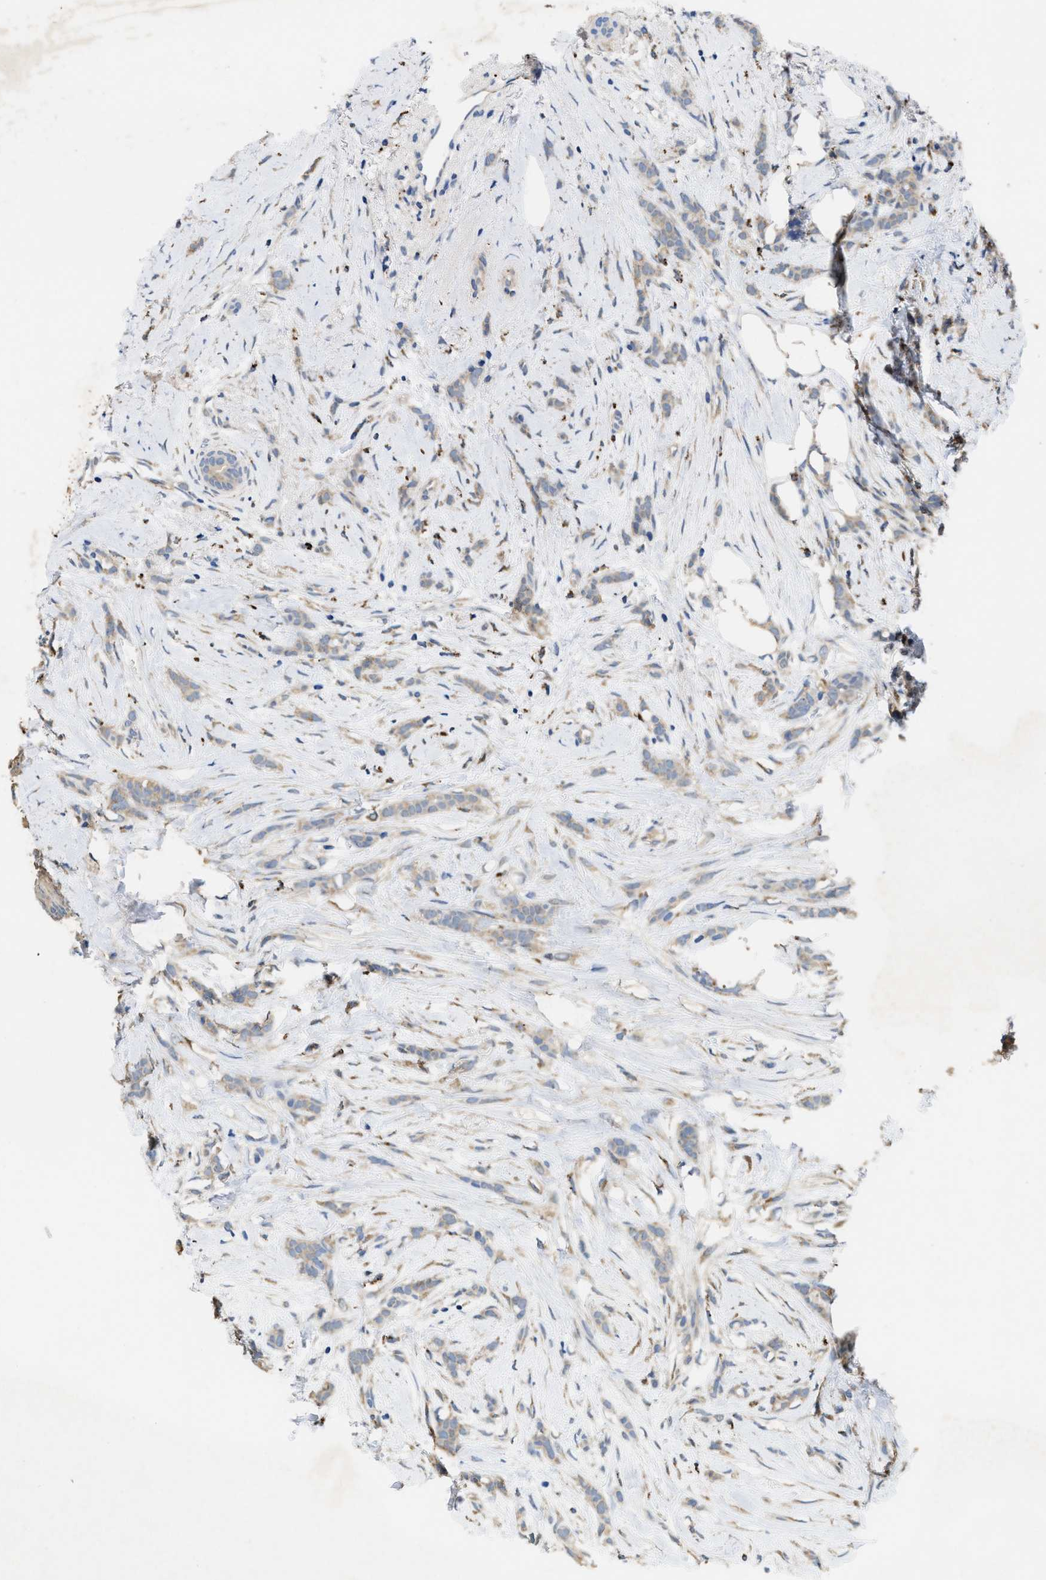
{"staining": {"intensity": "weak", "quantity": ">75%", "location": "cytoplasmic/membranous"}, "tissue": "breast cancer", "cell_type": "Tumor cells", "image_type": "cancer", "snomed": [{"axis": "morphology", "description": "Lobular carcinoma, in situ"}, {"axis": "morphology", "description": "Lobular carcinoma"}, {"axis": "topography", "description": "Breast"}], "caption": "Immunohistochemistry of breast lobular carcinoma shows low levels of weak cytoplasmic/membranous staining in about >75% of tumor cells.", "gene": "BMPR2", "patient": {"sex": "female", "age": 41}}